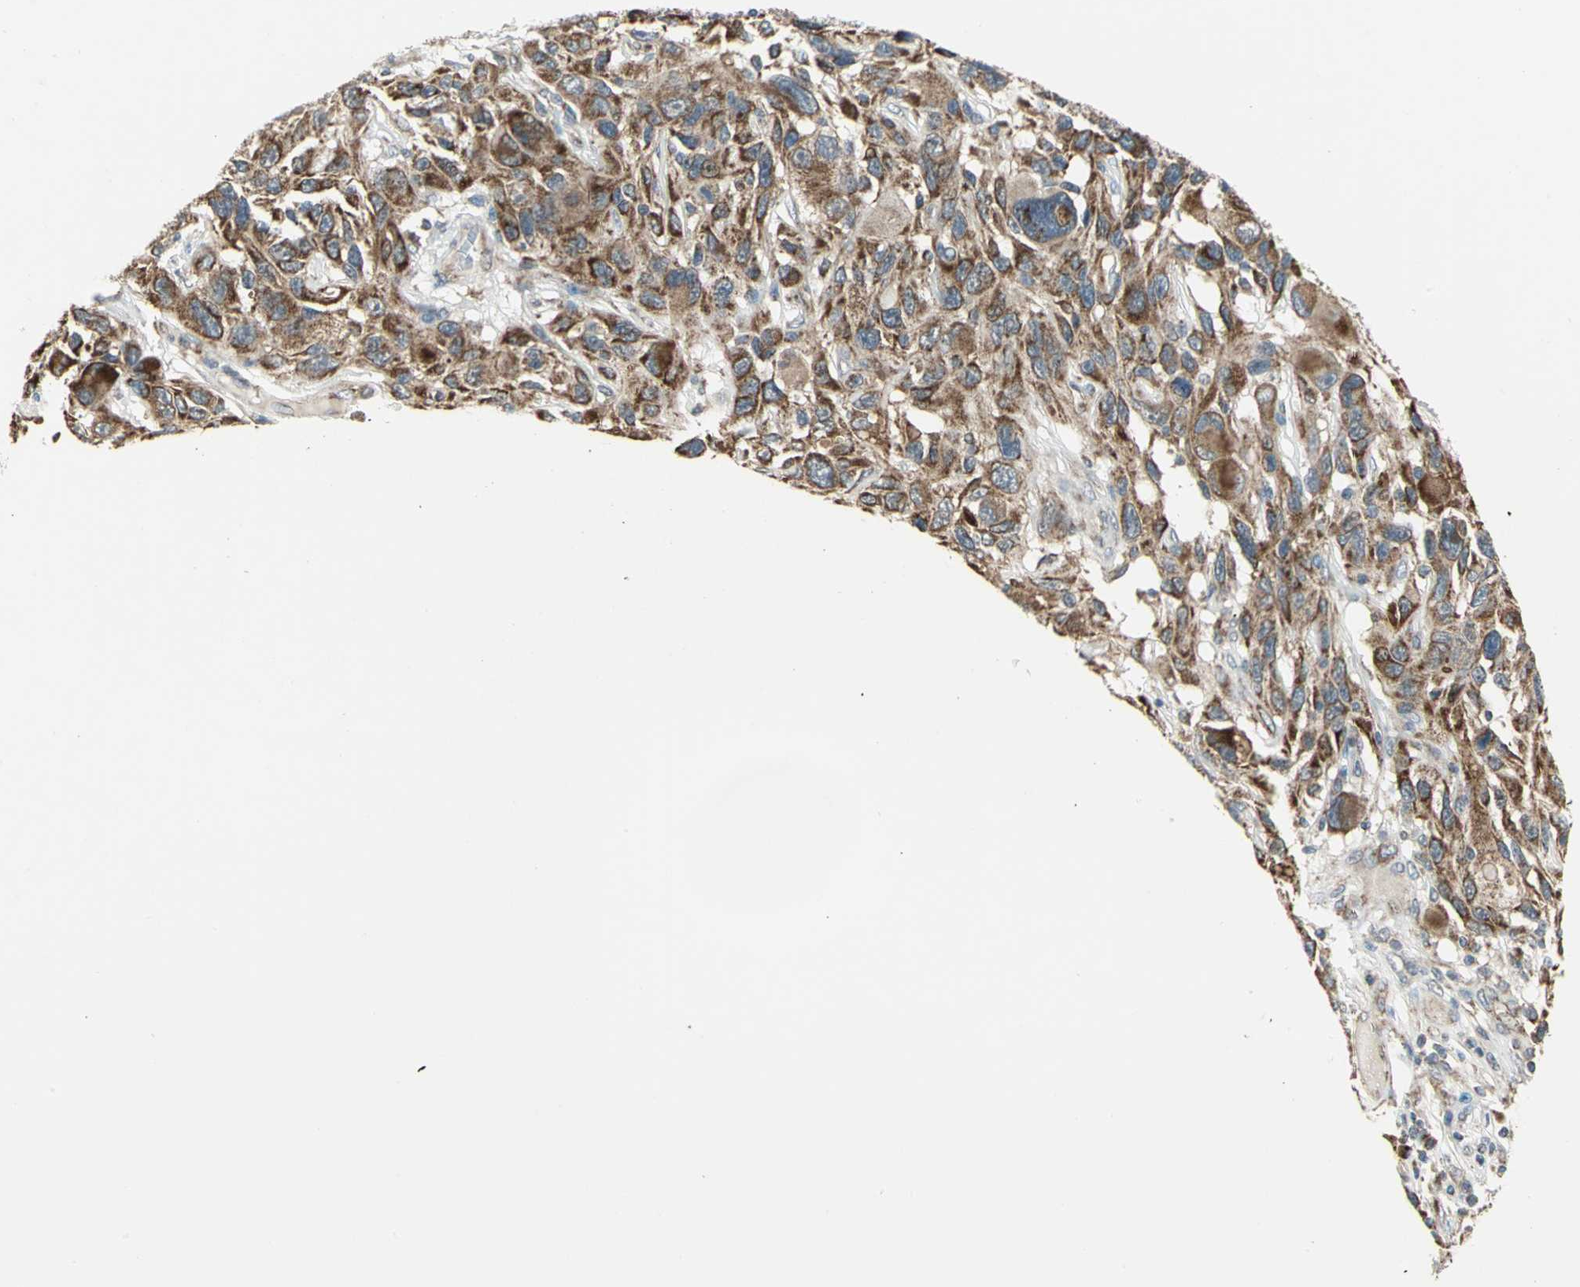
{"staining": {"intensity": "moderate", "quantity": ">75%", "location": "cytoplasmic/membranous"}, "tissue": "melanoma", "cell_type": "Tumor cells", "image_type": "cancer", "snomed": [{"axis": "morphology", "description": "Malignant melanoma, NOS"}, {"axis": "topography", "description": "Skin"}], "caption": "Human melanoma stained with a brown dye displays moderate cytoplasmic/membranous positive staining in approximately >75% of tumor cells.", "gene": "MRPS22", "patient": {"sex": "male", "age": 53}}